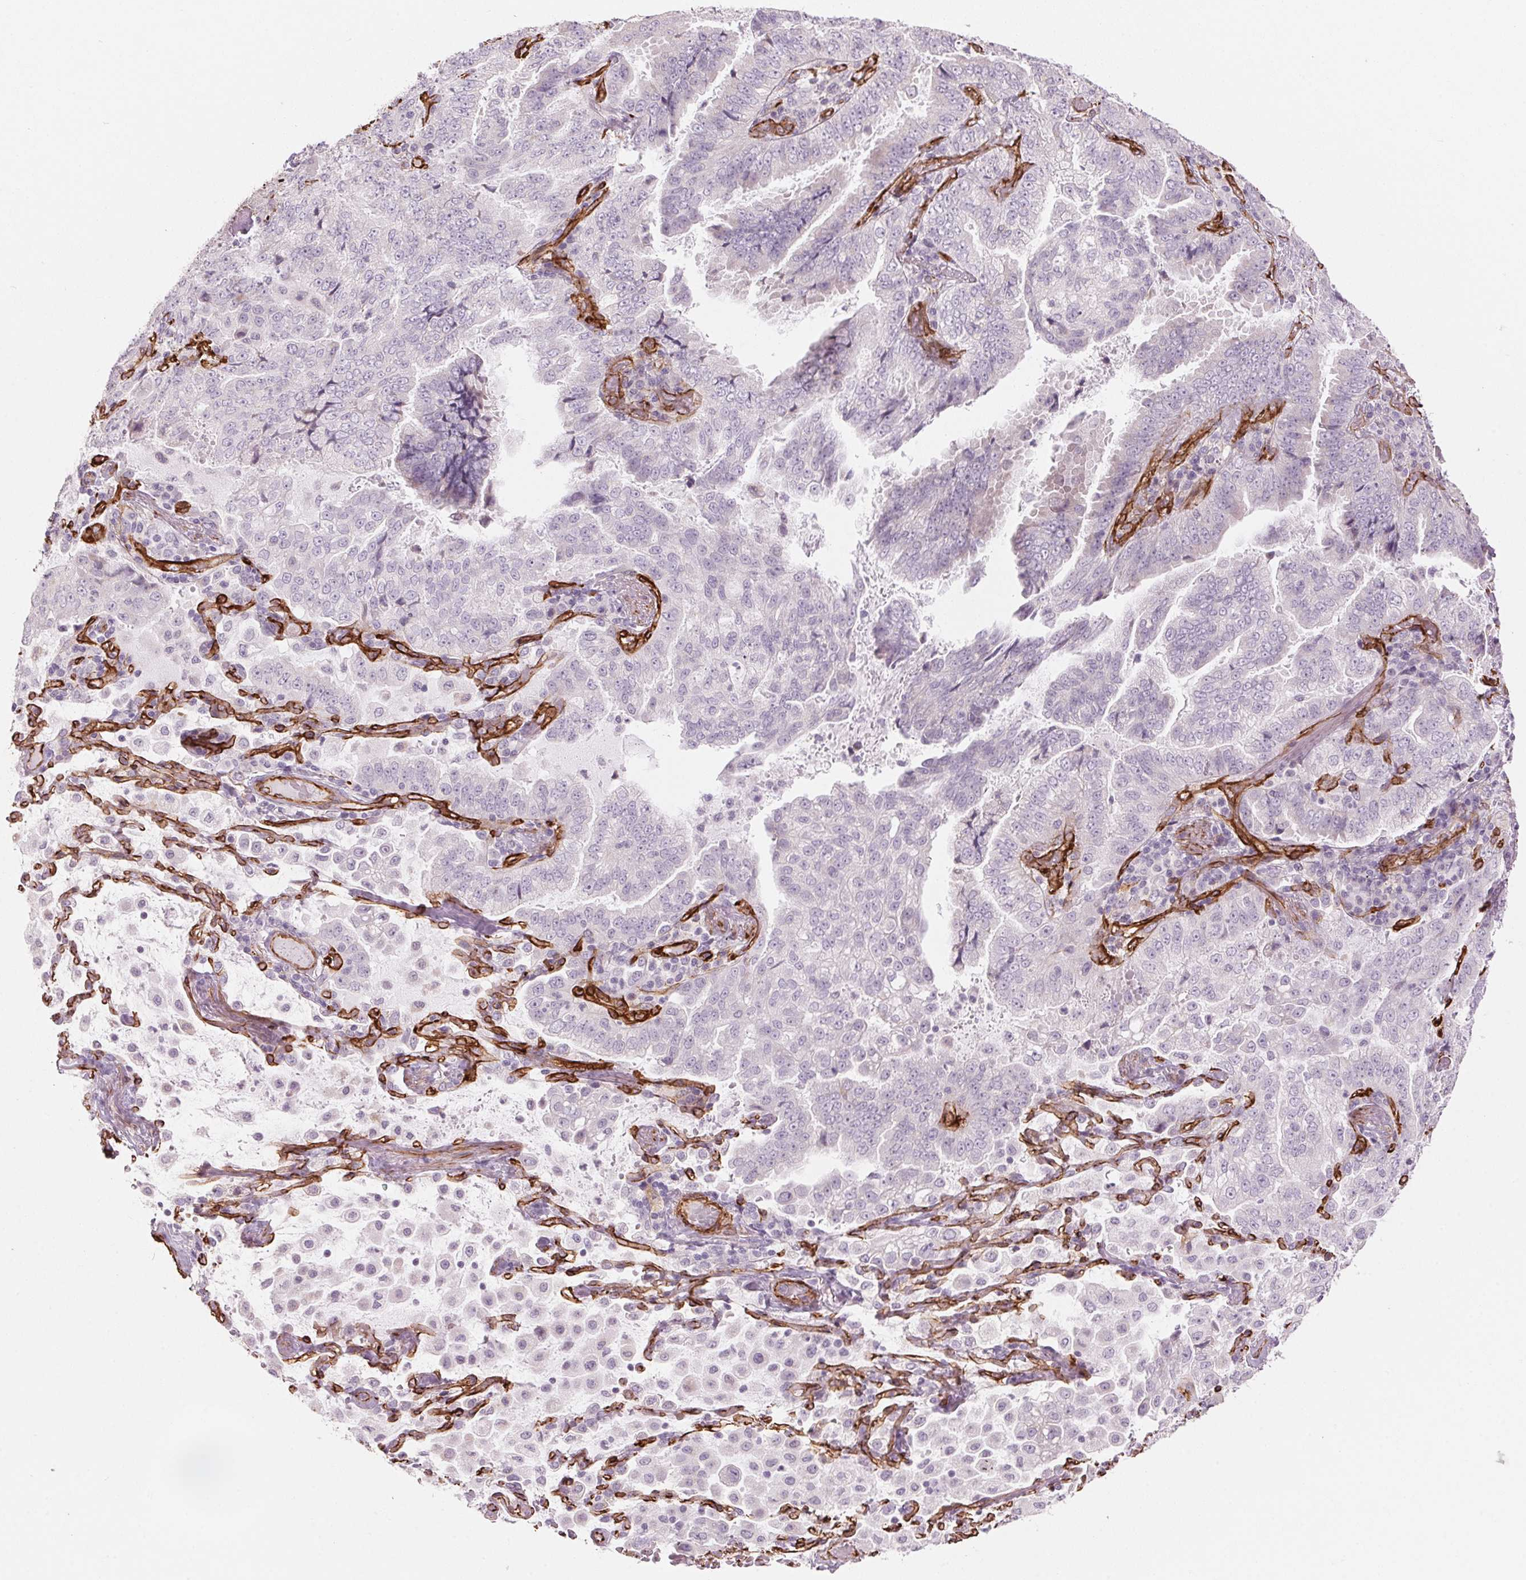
{"staining": {"intensity": "negative", "quantity": "none", "location": "none"}, "tissue": "lung cancer", "cell_type": "Tumor cells", "image_type": "cancer", "snomed": [{"axis": "morphology", "description": "Aneuploidy"}, {"axis": "morphology", "description": "Adenocarcinoma, NOS"}, {"axis": "morphology", "description": "Adenocarcinoma, metastatic, NOS"}, {"axis": "topography", "description": "Lymph node"}, {"axis": "topography", "description": "Lung"}], "caption": "Immunohistochemistry (IHC) of metastatic adenocarcinoma (lung) displays no staining in tumor cells. (Stains: DAB IHC with hematoxylin counter stain, Microscopy: brightfield microscopy at high magnification).", "gene": "CLPS", "patient": {"sex": "female", "age": 48}}